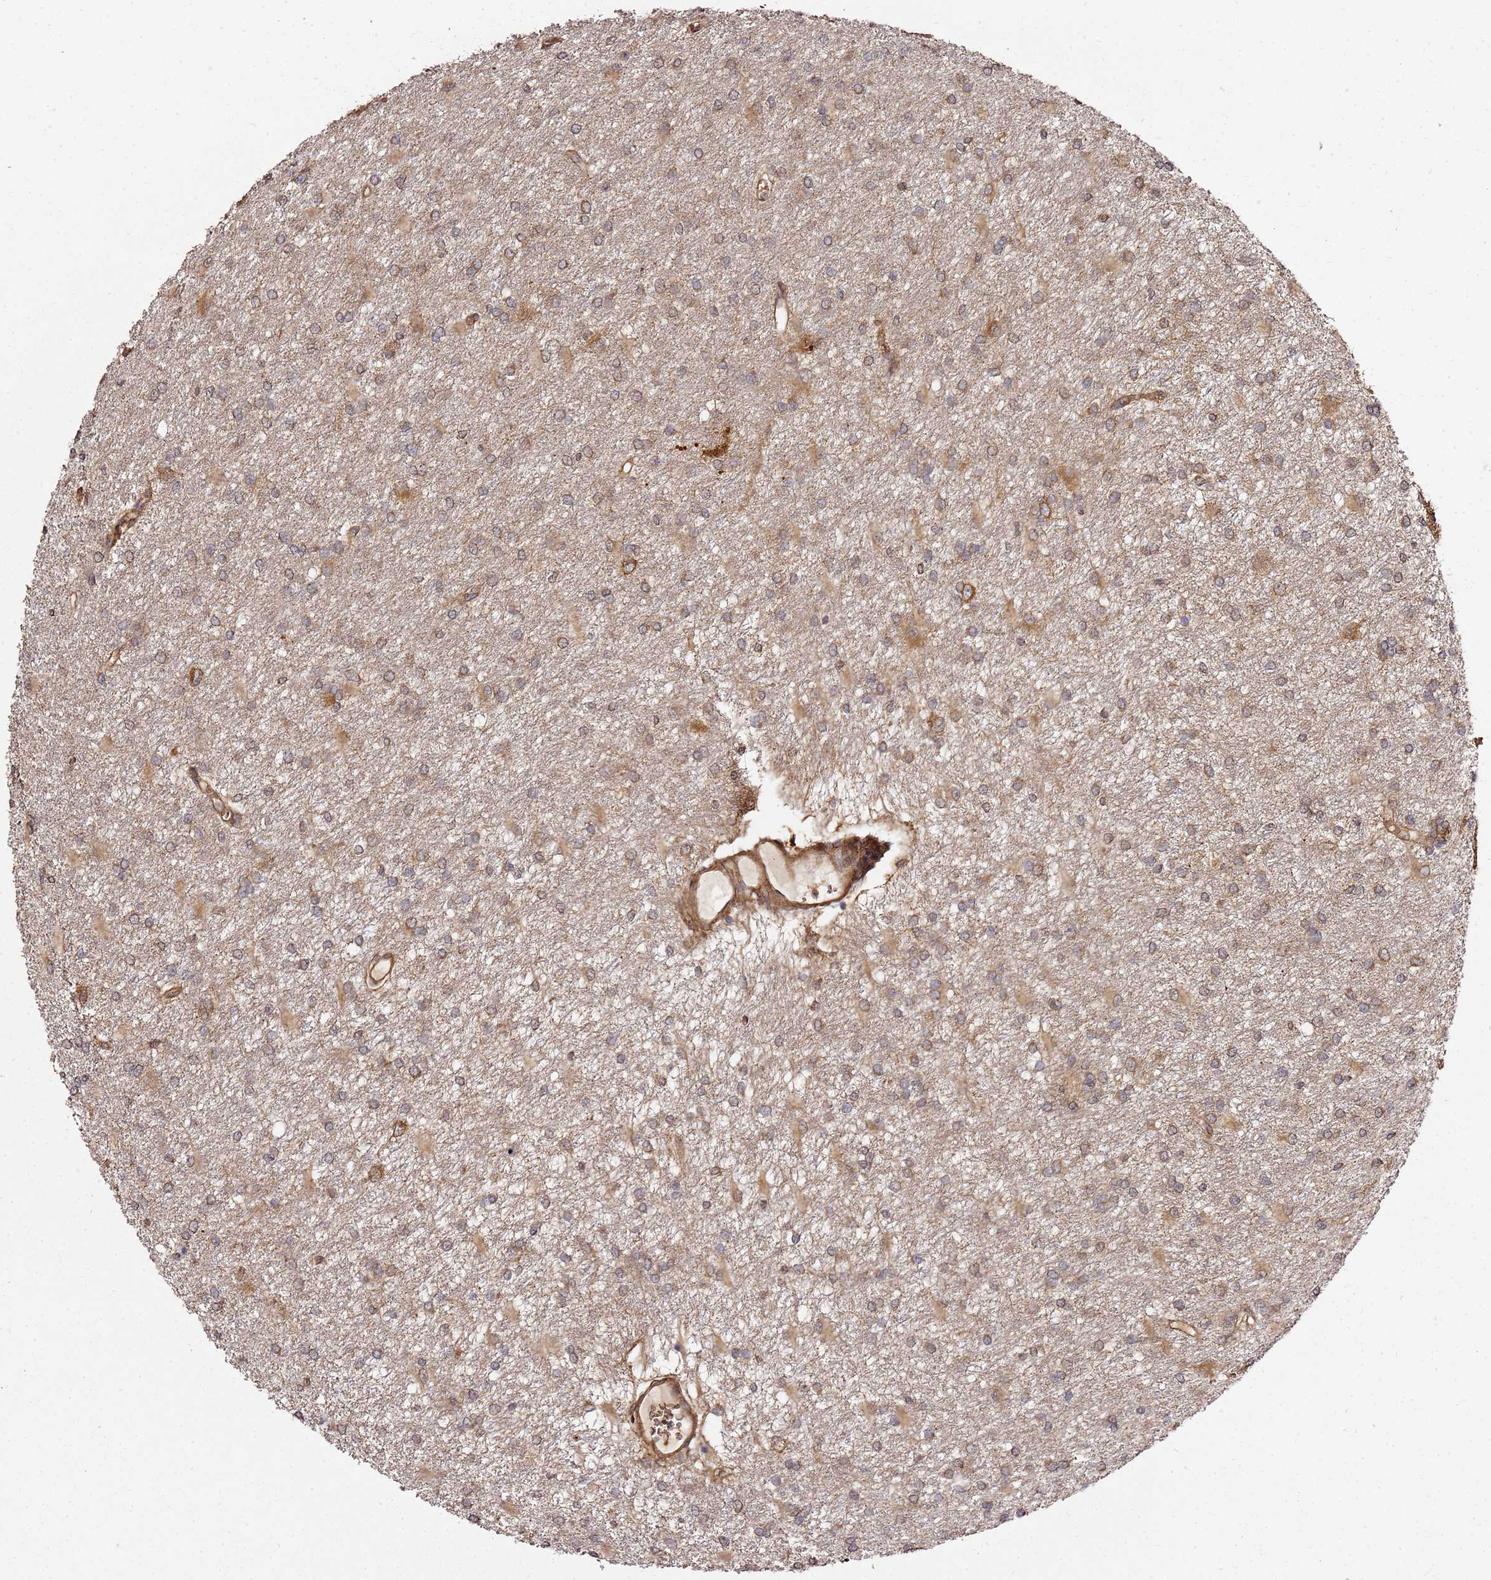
{"staining": {"intensity": "moderate", "quantity": ">75%", "location": "cytoplasmic/membranous"}, "tissue": "glioma", "cell_type": "Tumor cells", "image_type": "cancer", "snomed": [{"axis": "morphology", "description": "Glioma, malignant, High grade"}, {"axis": "topography", "description": "Brain"}], "caption": "Immunohistochemistry (DAB) staining of human glioma displays moderate cytoplasmic/membranous protein expression in about >75% of tumor cells.", "gene": "TM2D2", "patient": {"sex": "female", "age": 50}}